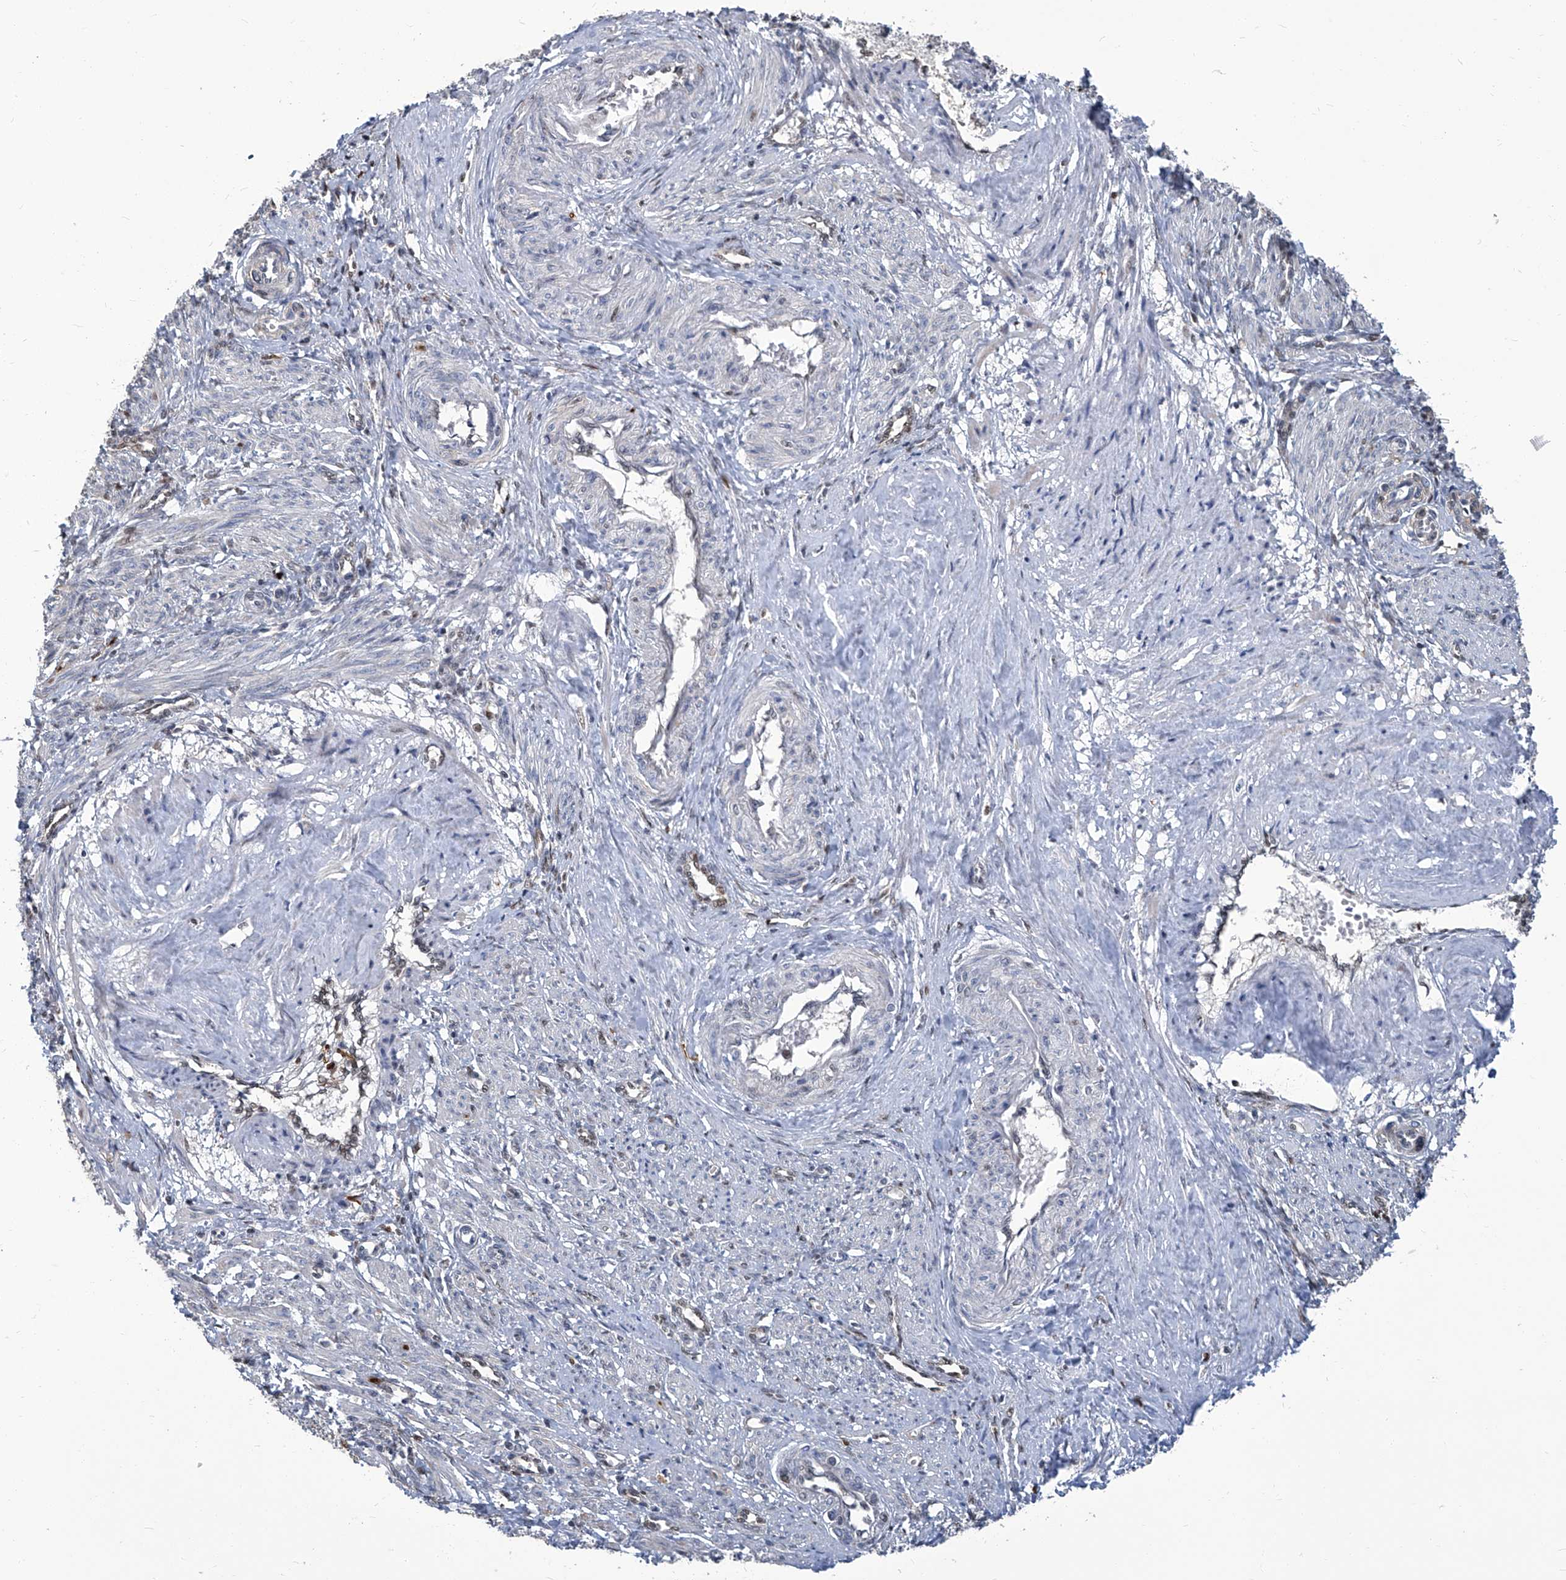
{"staining": {"intensity": "weak", "quantity": "<25%", "location": "nuclear"}, "tissue": "smooth muscle", "cell_type": "Smooth muscle cells", "image_type": "normal", "snomed": [{"axis": "morphology", "description": "Normal tissue, NOS"}, {"axis": "topography", "description": "Endometrium"}], "caption": "Immunohistochemical staining of normal smooth muscle exhibits no significant positivity in smooth muscle cells.", "gene": "PCNA", "patient": {"sex": "female", "age": 33}}